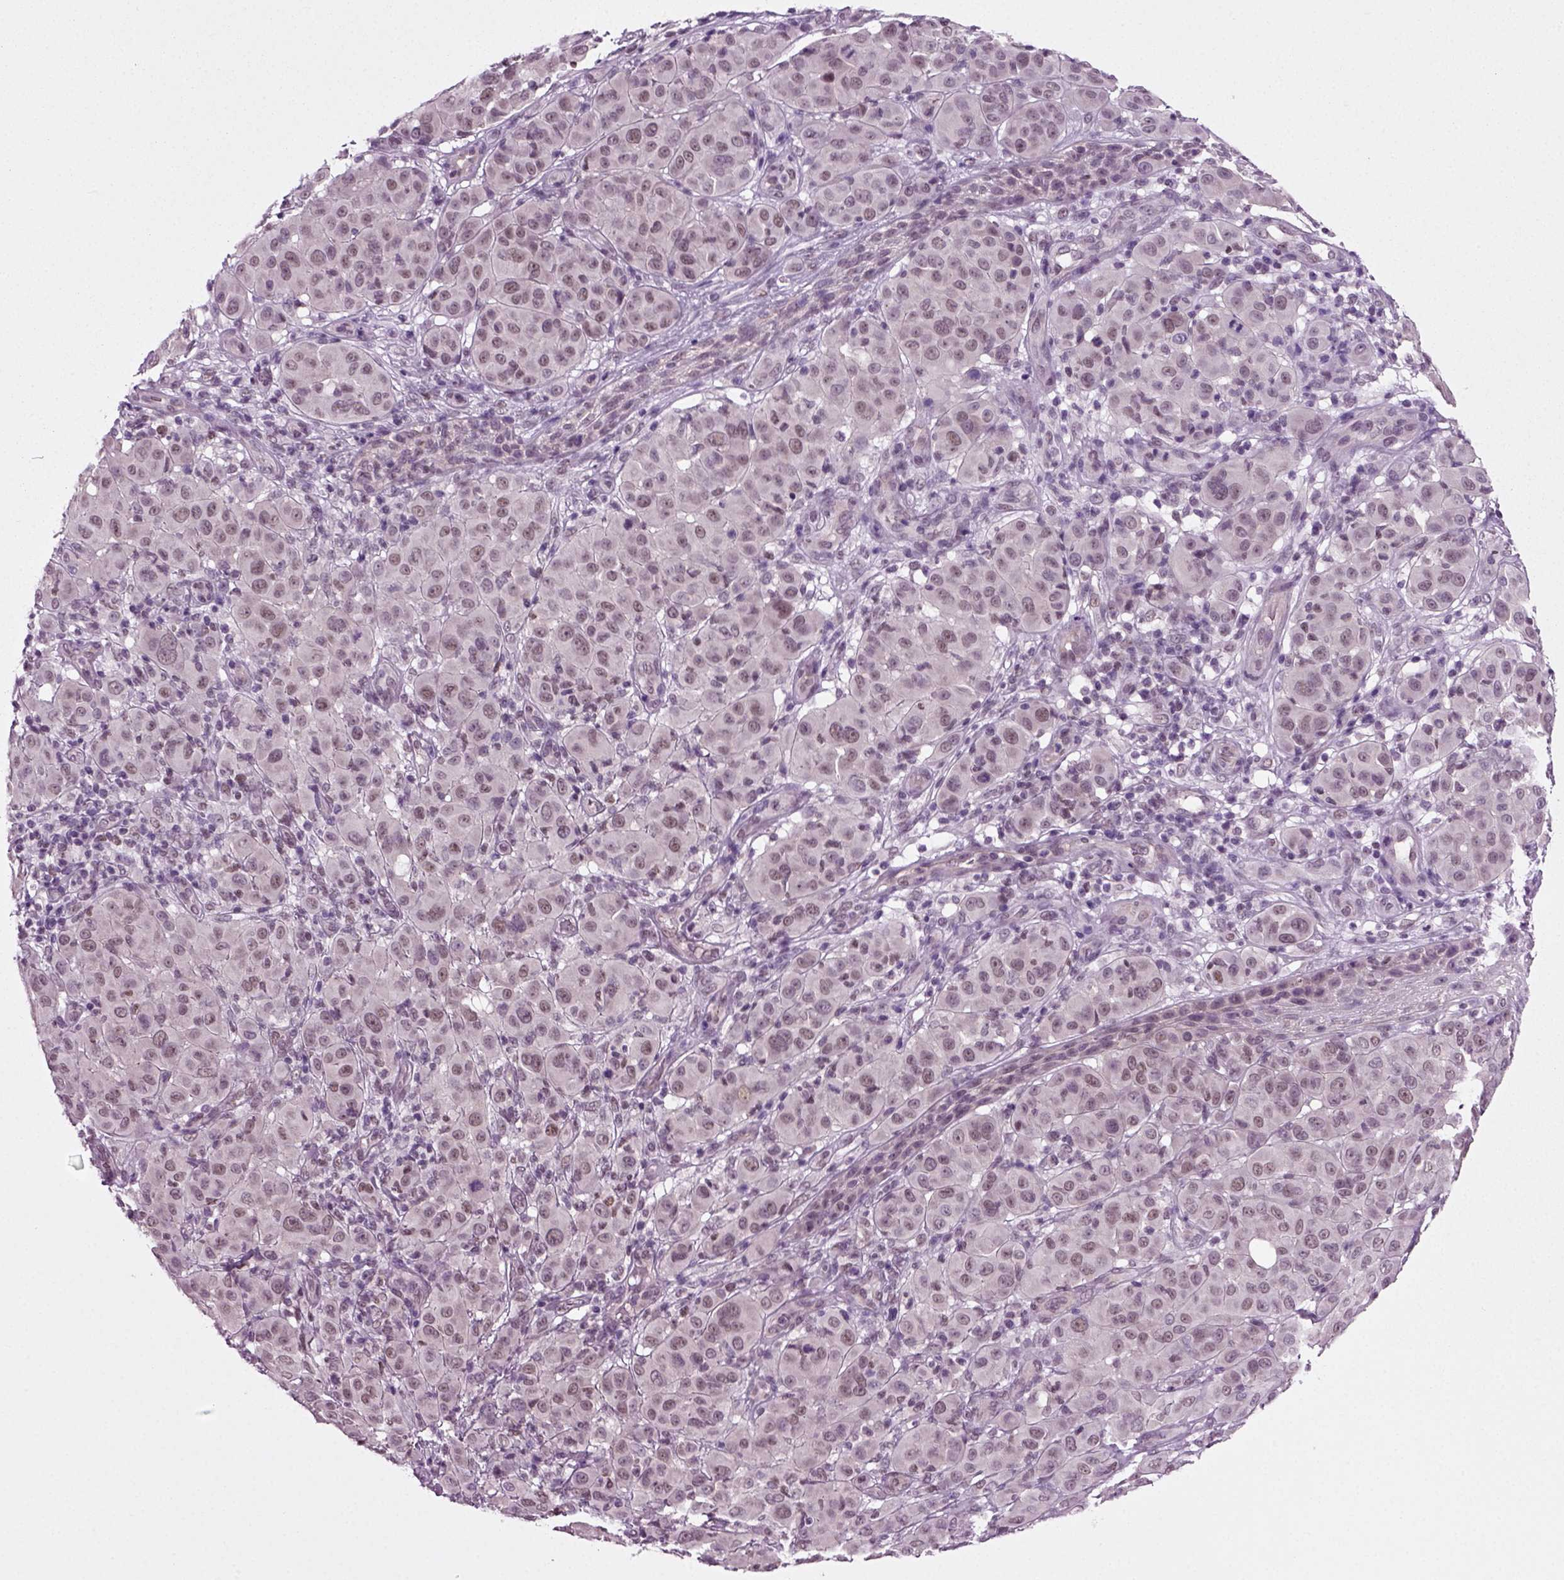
{"staining": {"intensity": "weak", "quantity": "<25%", "location": "nuclear"}, "tissue": "melanoma", "cell_type": "Tumor cells", "image_type": "cancer", "snomed": [{"axis": "morphology", "description": "Malignant melanoma, NOS"}, {"axis": "topography", "description": "Skin"}], "caption": "IHC of human melanoma reveals no positivity in tumor cells. The staining was performed using DAB (3,3'-diaminobenzidine) to visualize the protein expression in brown, while the nuclei were stained in blue with hematoxylin (Magnification: 20x).", "gene": "RCOR3", "patient": {"sex": "female", "age": 87}}